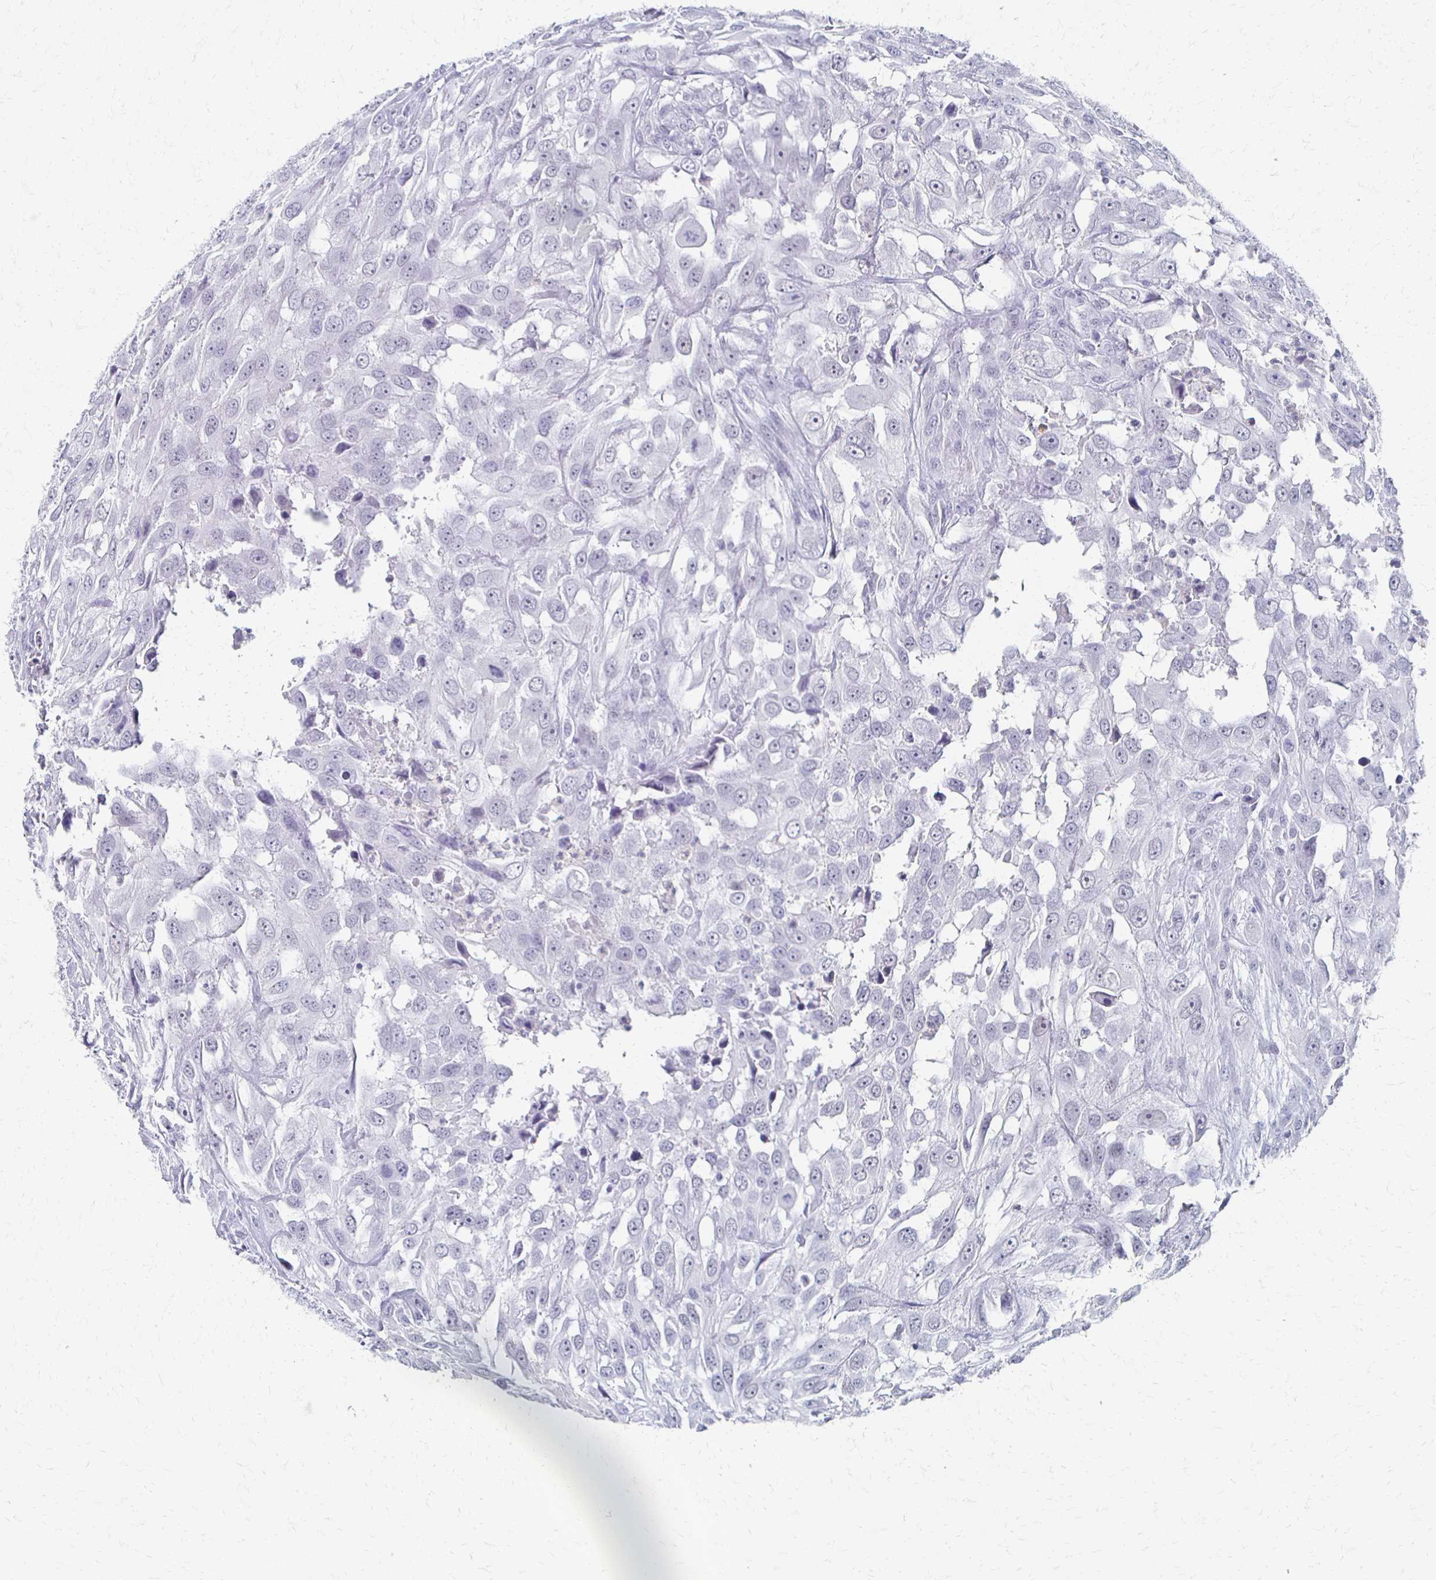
{"staining": {"intensity": "negative", "quantity": "none", "location": "none"}, "tissue": "urothelial cancer", "cell_type": "Tumor cells", "image_type": "cancer", "snomed": [{"axis": "morphology", "description": "Urothelial carcinoma, High grade"}, {"axis": "topography", "description": "Urinary bladder"}], "caption": "High power microscopy histopathology image of an immunohistochemistry micrograph of urothelial cancer, revealing no significant staining in tumor cells.", "gene": "CXCR2", "patient": {"sex": "male", "age": 67}}